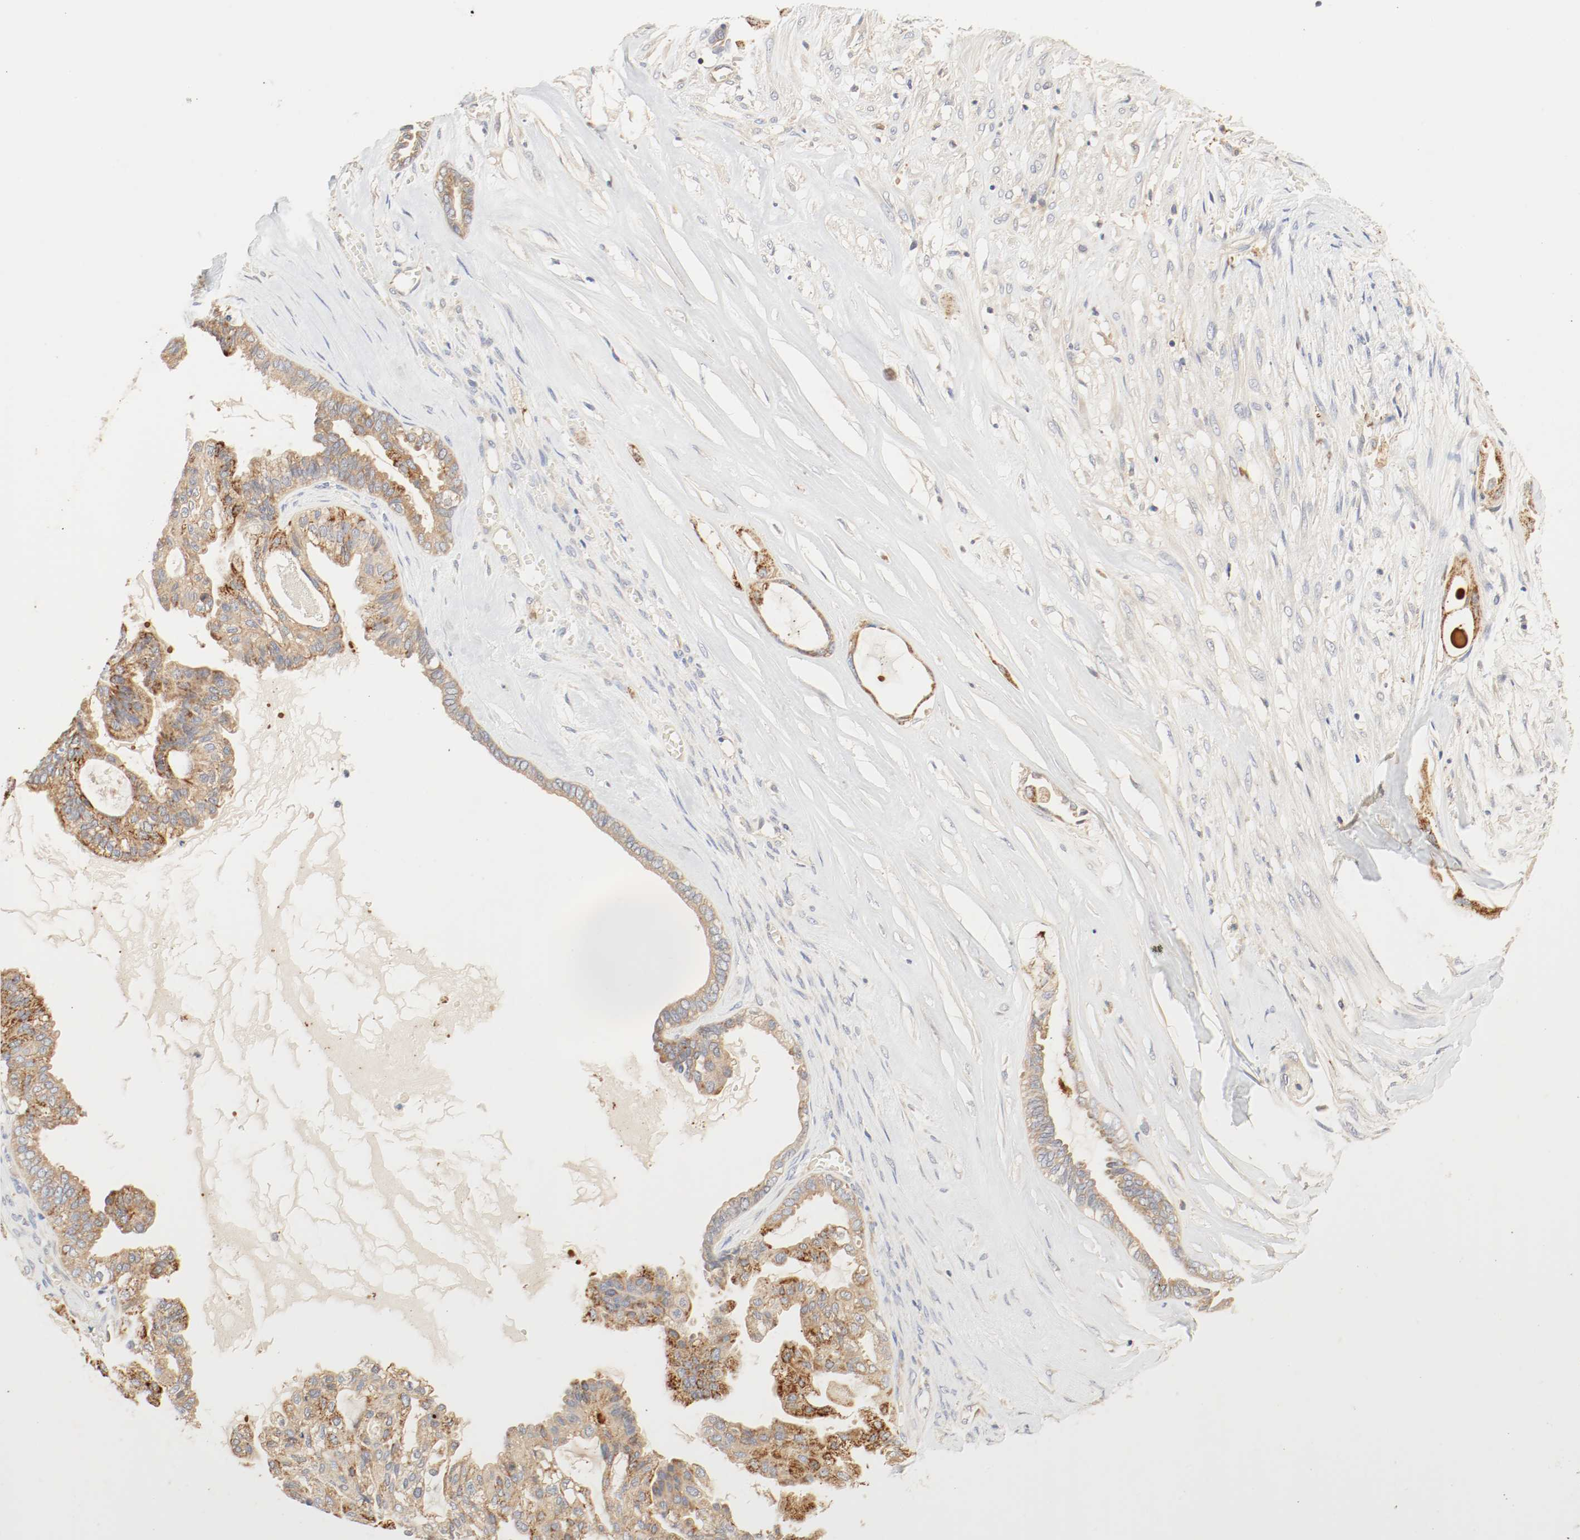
{"staining": {"intensity": "strong", "quantity": ">75%", "location": "cytoplasmic/membranous"}, "tissue": "ovarian cancer", "cell_type": "Tumor cells", "image_type": "cancer", "snomed": [{"axis": "morphology", "description": "Carcinoma, NOS"}, {"axis": "morphology", "description": "Carcinoma, endometroid"}, {"axis": "topography", "description": "Ovary"}], "caption": "Human endometroid carcinoma (ovarian) stained with a protein marker reveals strong staining in tumor cells.", "gene": "GIT1", "patient": {"sex": "female", "age": 50}}